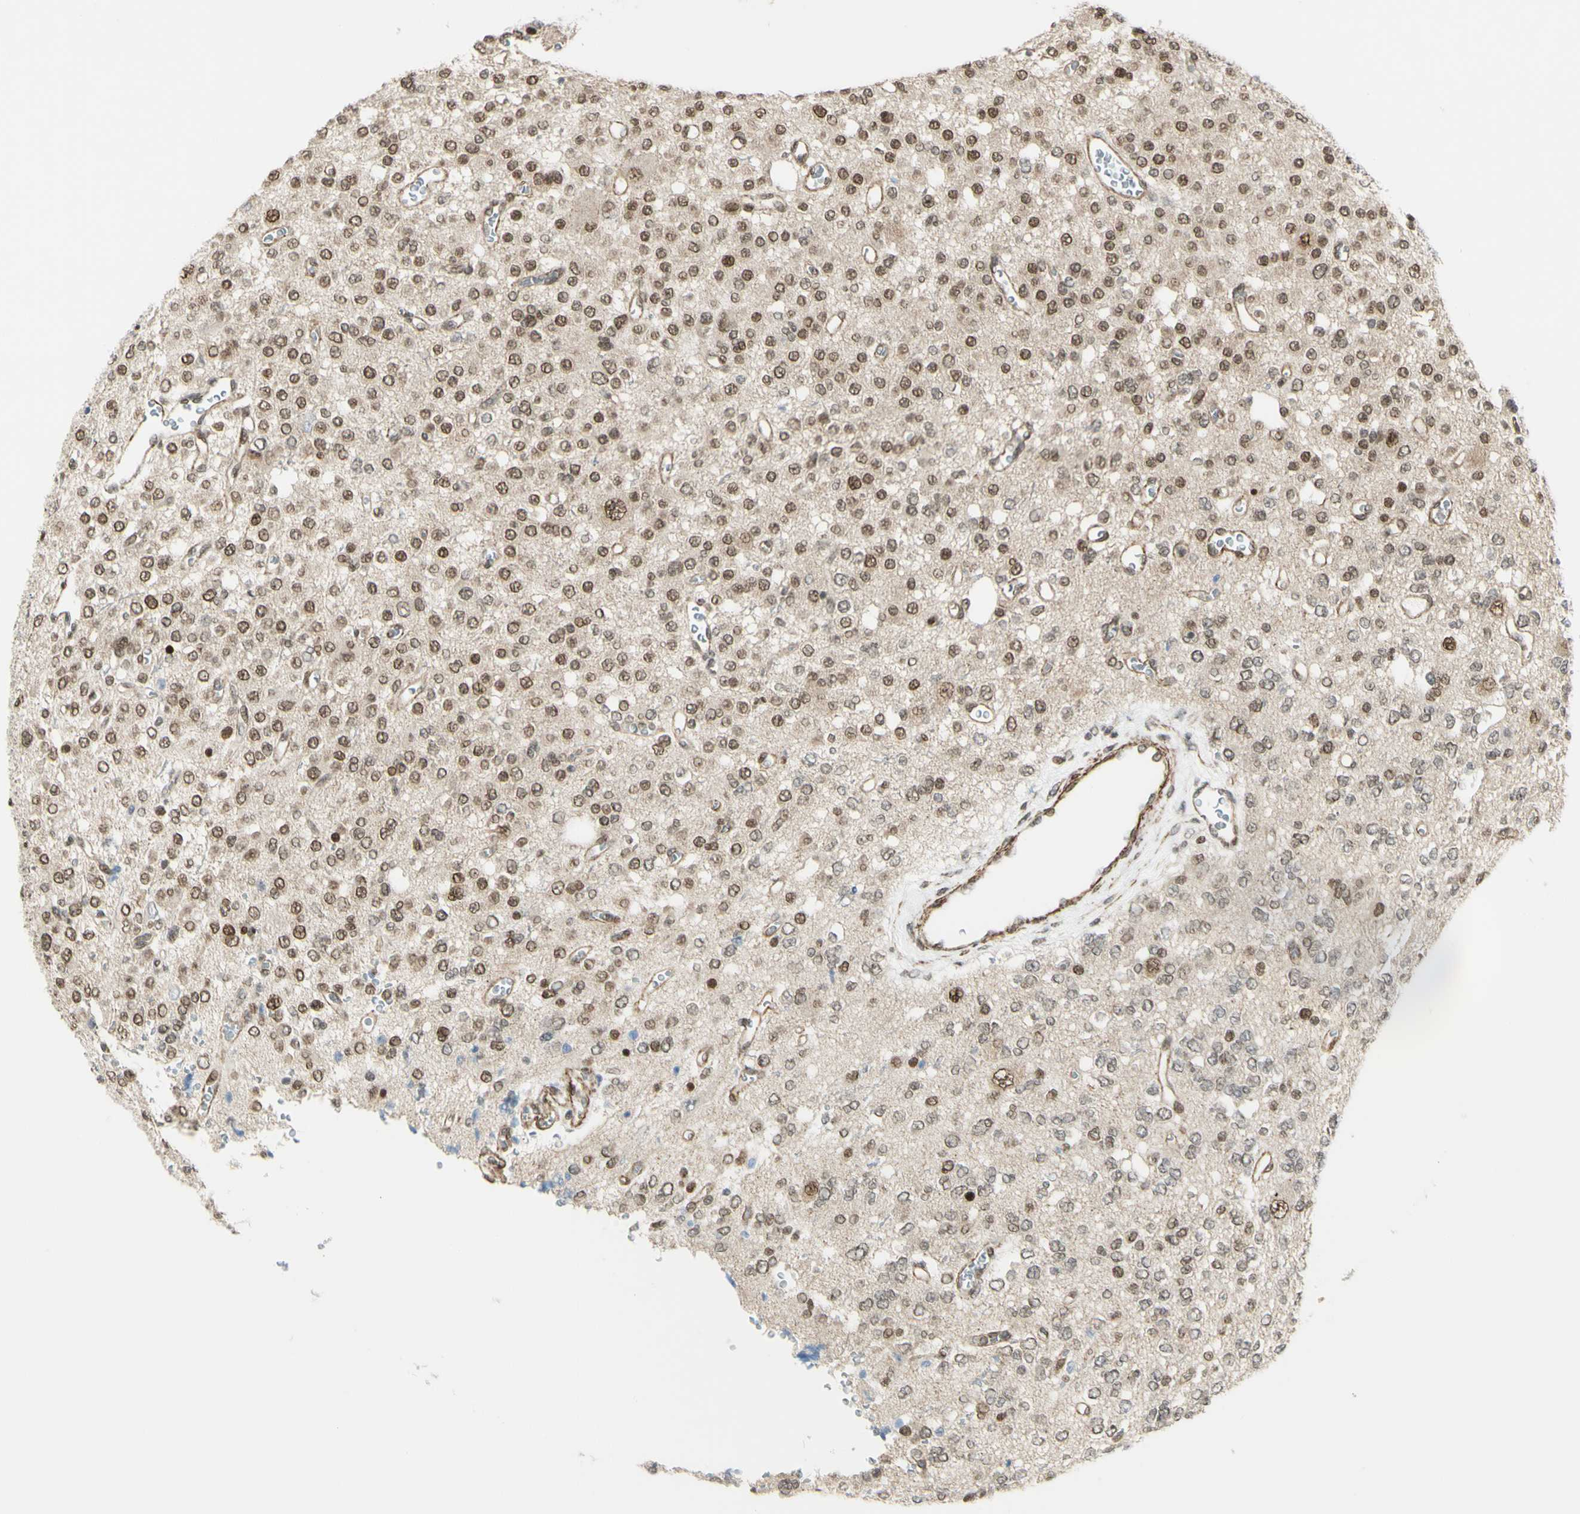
{"staining": {"intensity": "moderate", "quantity": ">75%", "location": "nuclear"}, "tissue": "glioma", "cell_type": "Tumor cells", "image_type": "cancer", "snomed": [{"axis": "morphology", "description": "Glioma, malignant, Low grade"}, {"axis": "topography", "description": "Brain"}], "caption": "A brown stain highlights moderate nuclear staining of a protein in malignant glioma (low-grade) tumor cells. (DAB IHC with brightfield microscopy, high magnification).", "gene": "ZMYM6", "patient": {"sex": "male", "age": 38}}